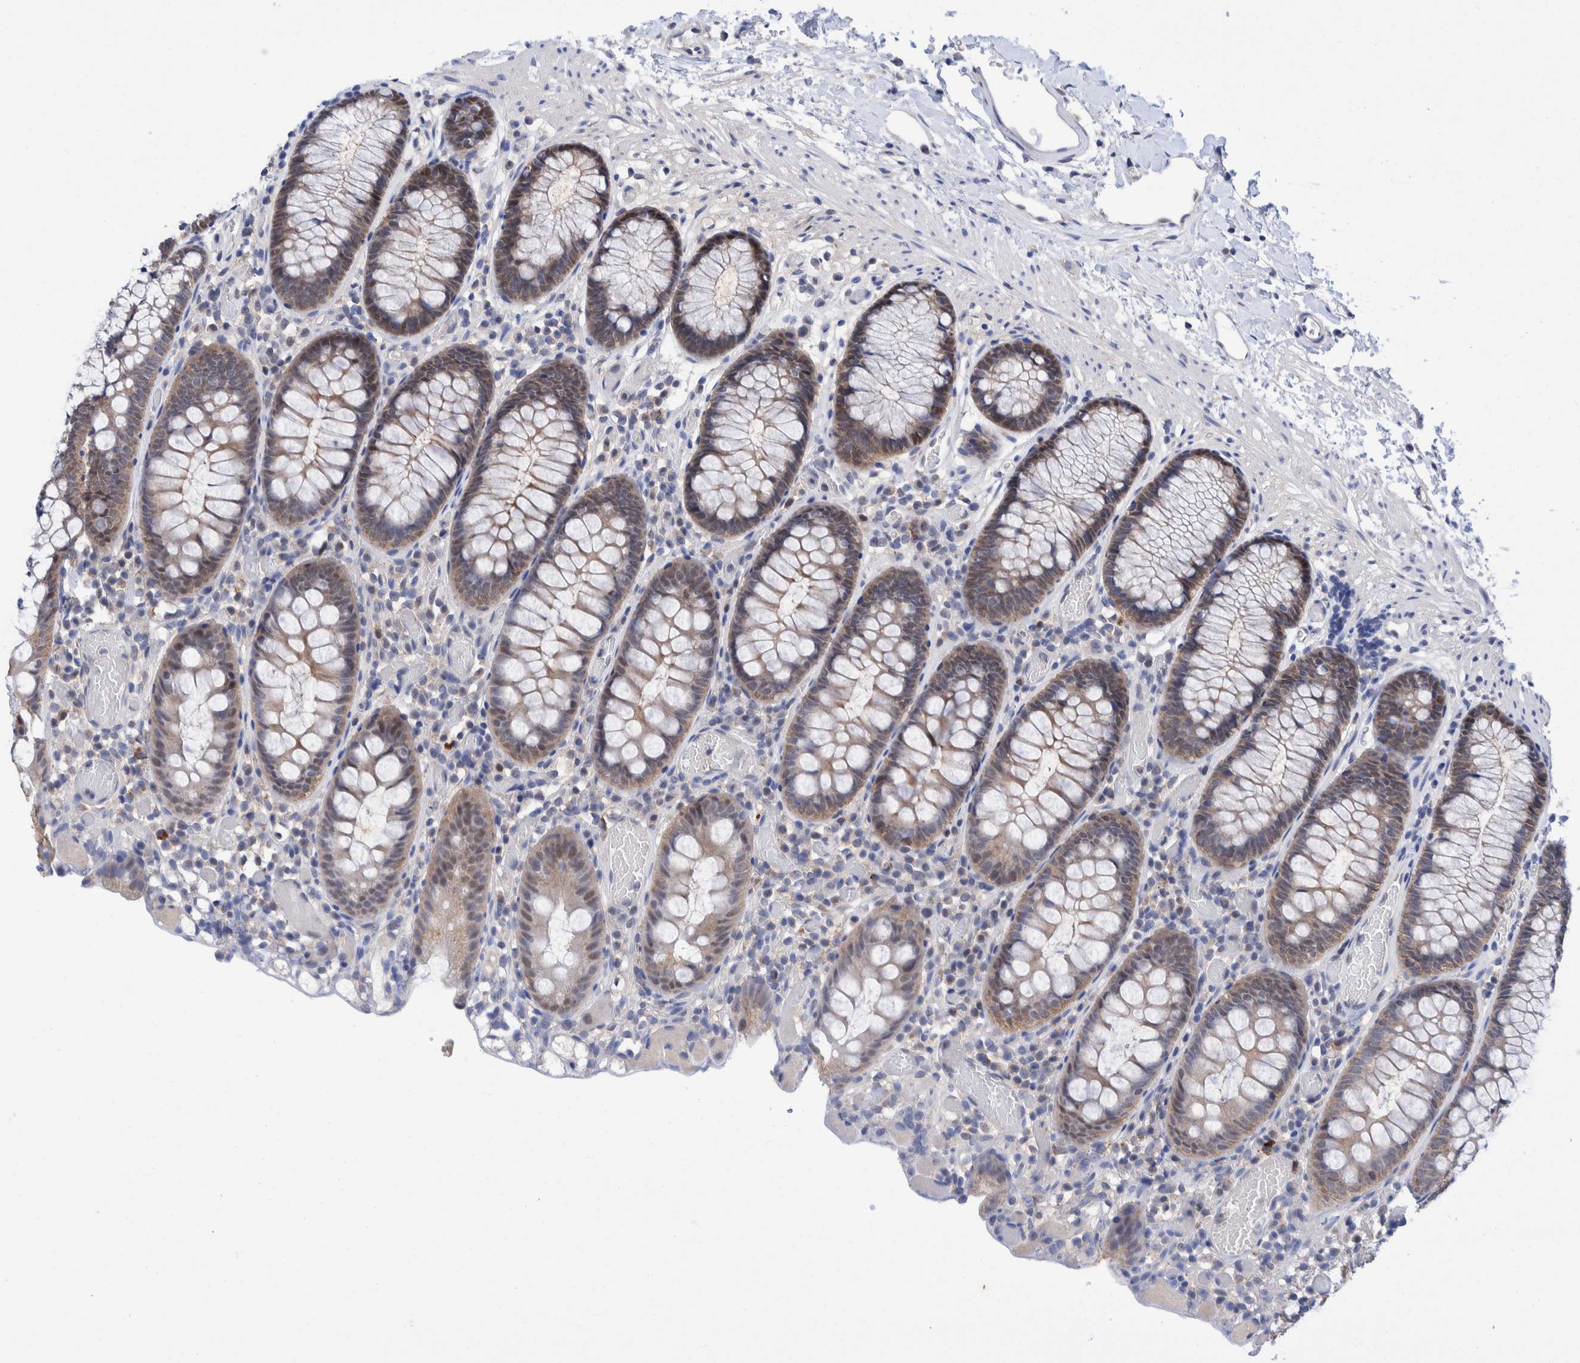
{"staining": {"intensity": "negative", "quantity": "none", "location": "none"}, "tissue": "colon", "cell_type": "Endothelial cells", "image_type": "normal", "snomed": [{"axis": "morphology", "description": "Normal tissue, NOS"}, {"axis": "topography", "description": "Colon"}], "caption": "An image of human colon is negative for staining in endothelial cells.", "gene": "PFAS", "patient": {"sex": "male", "age": 14}}